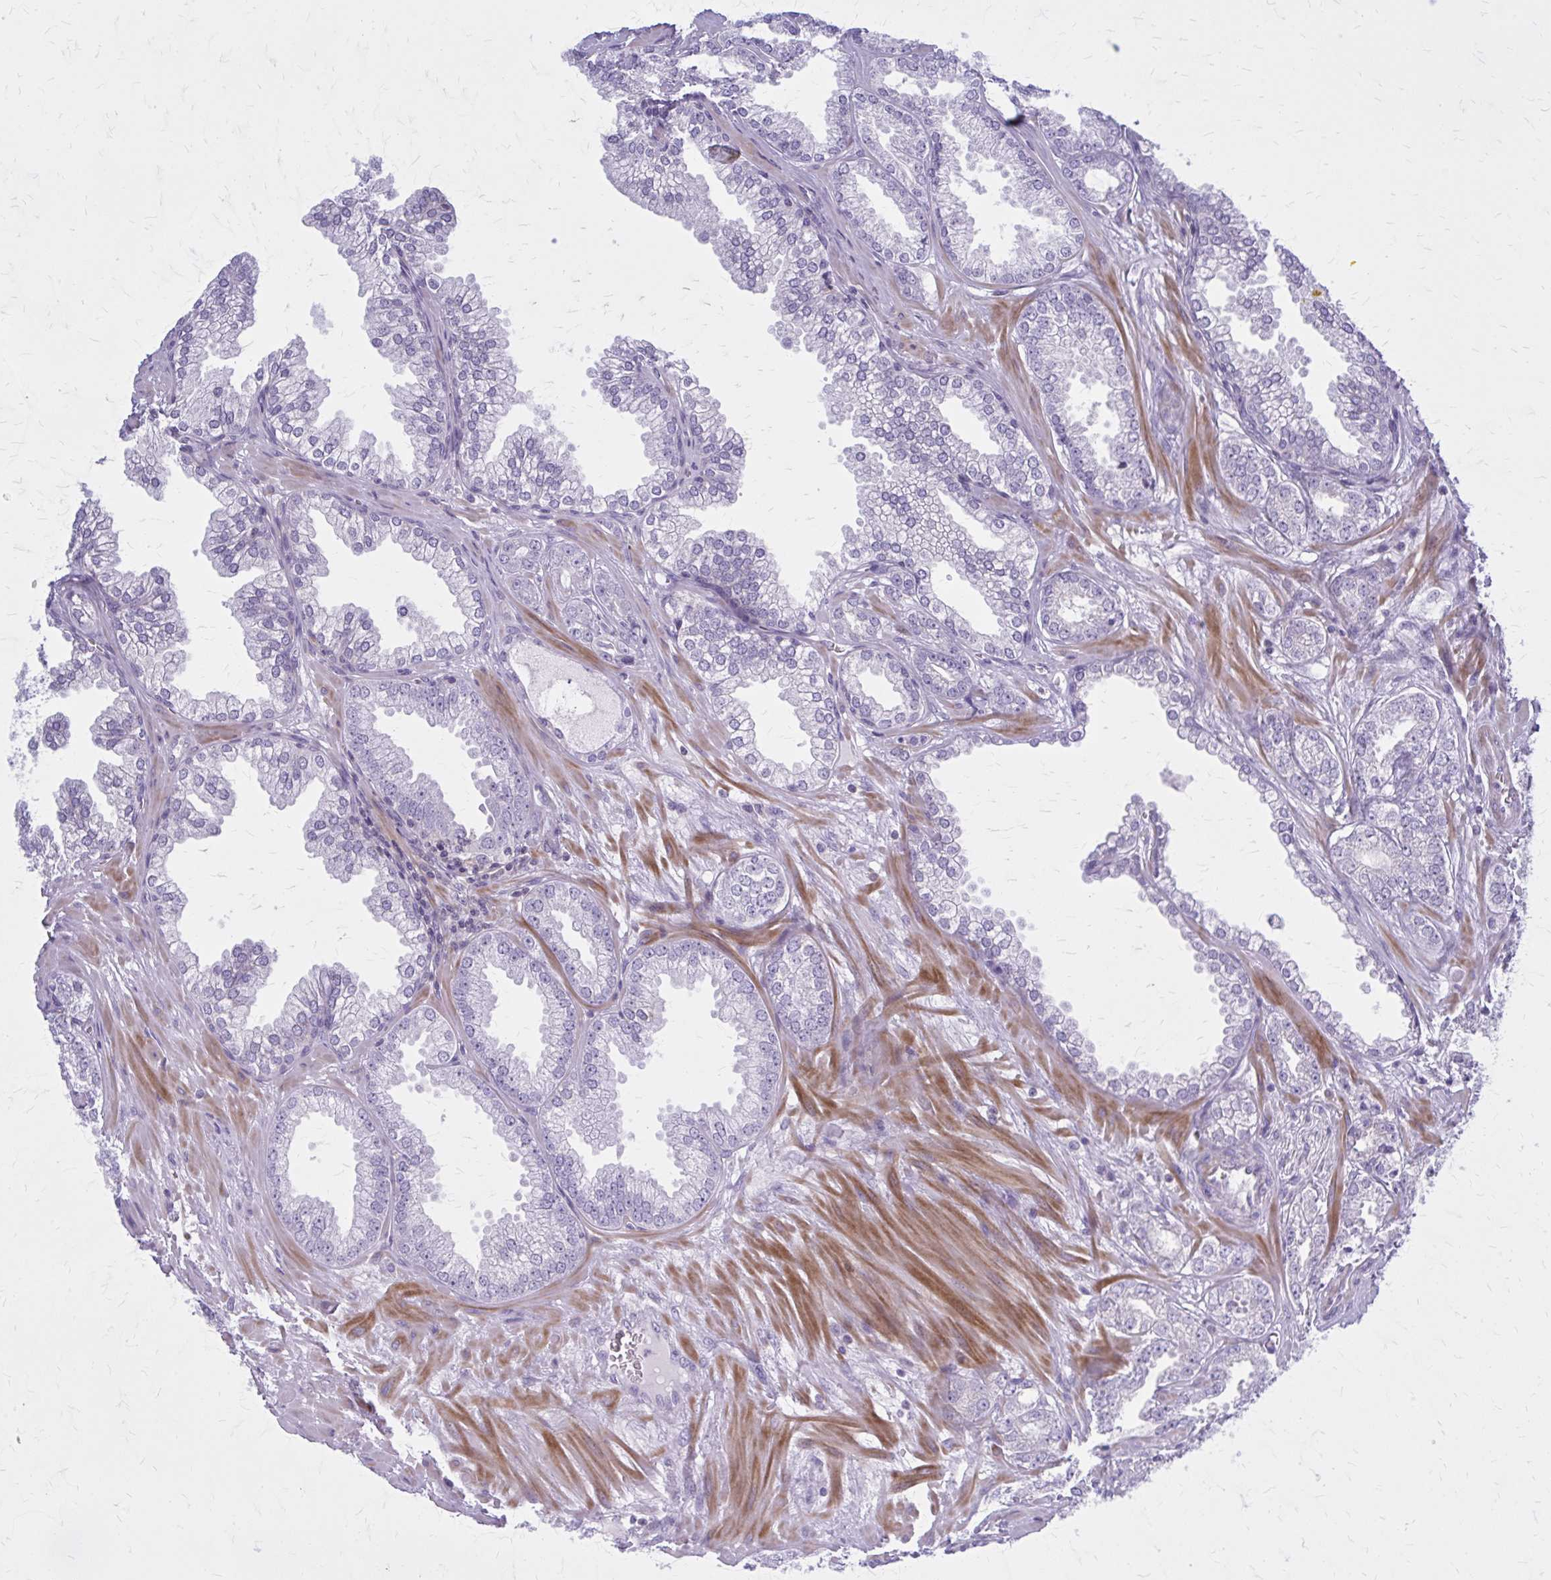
{"staining": {"intensity": "negative", "quantity": "none", "location": "none"}, "tissue": "prostate cancer", "cell_type": "Tumor cells", "image_type": "cancer", "snomed": [{"axis": "morphology", "description": "Adenocarcinoma, Medium grade"}, {"axis": "topography", "description": "Prostate"}], "caption": "Tumor cells are negative for brown protein staining in prostate cancer. (Stains: DAB immunohistochemistry with hematoxylin counter stain, Microscopy: brightfield microscopy at high magnification).", "gene": "PITPNM1", "patient": {"sex": "male", "age": 57}}